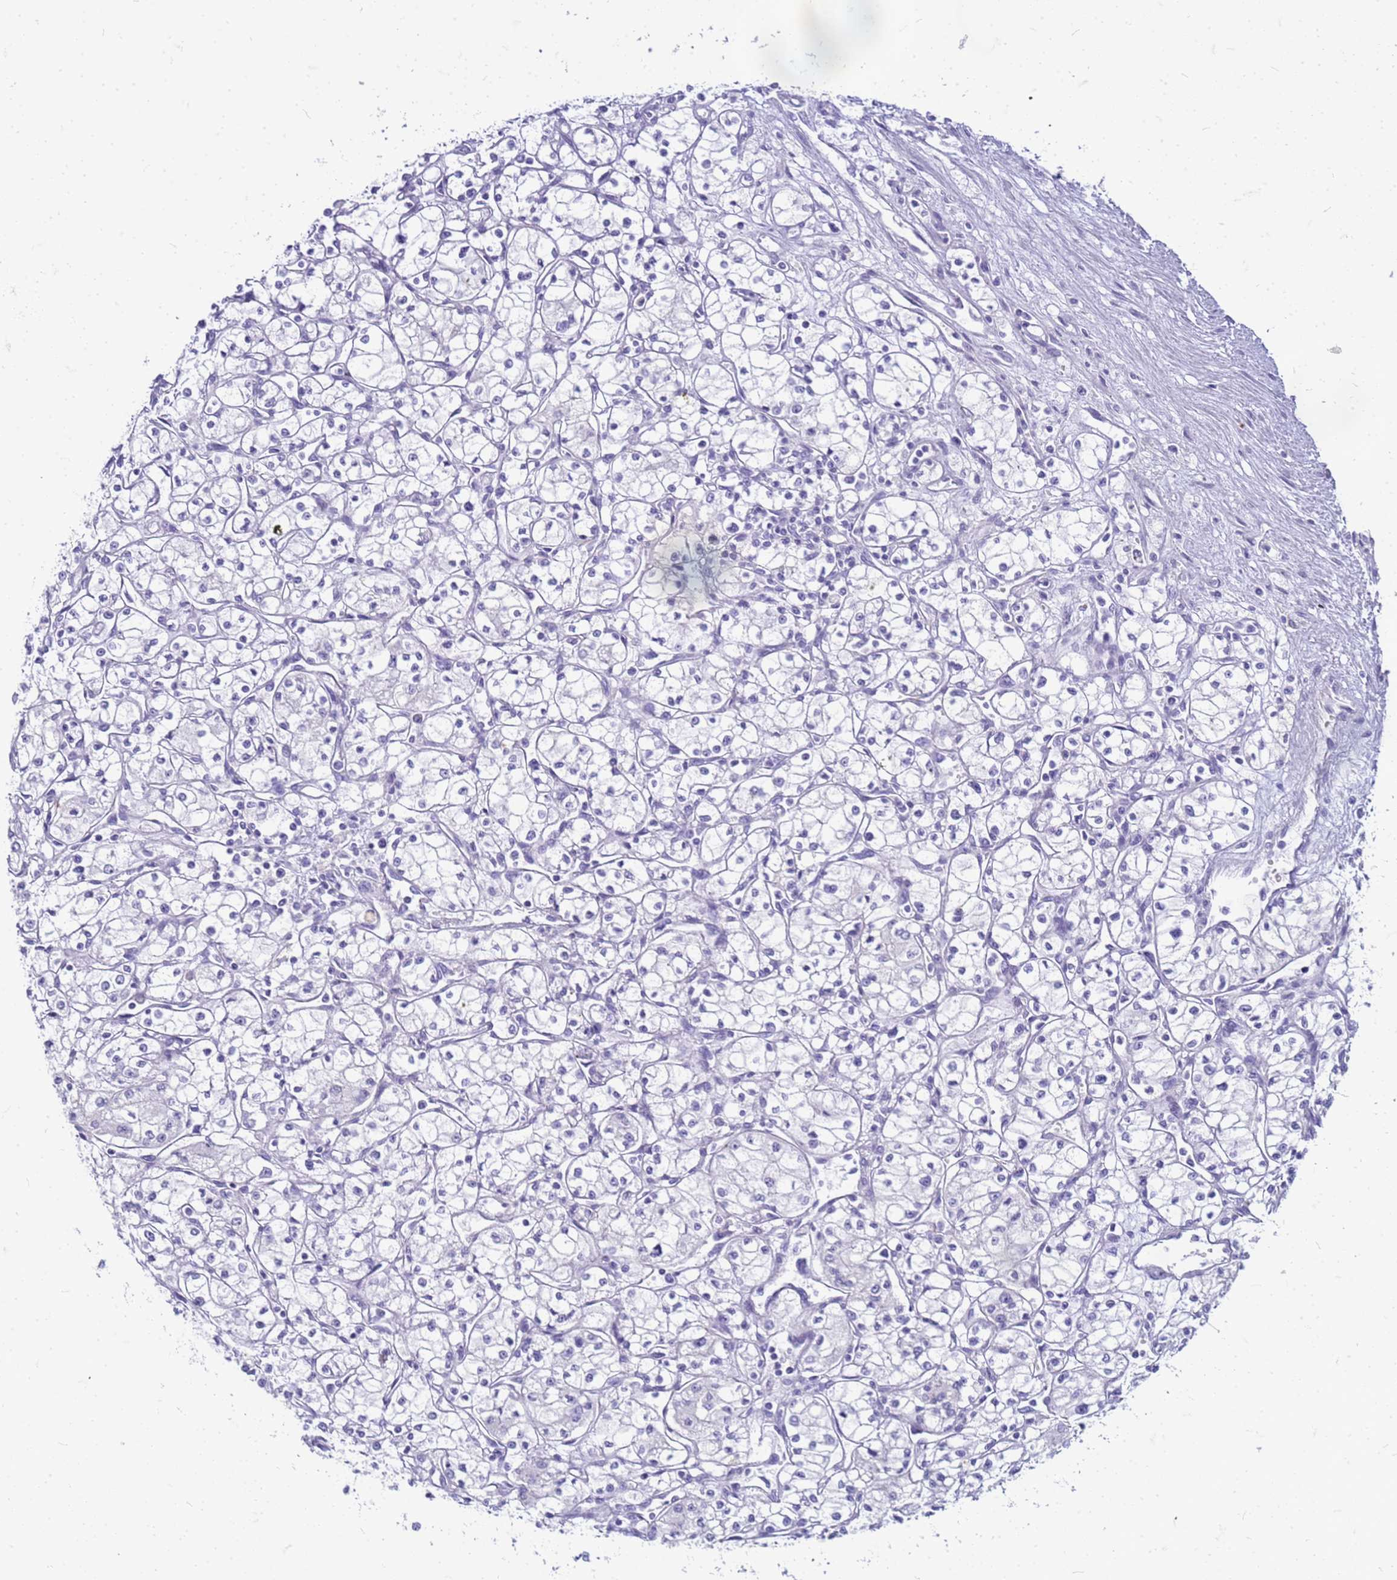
{"staining": {"intensity": "negative", "quantity": "none", "location": "none"}, "tissue": "renal cancer", "cell_type": "Tumor cells", "image_type": "cancer", "snomed": [{"axis": "morphology", "description": "Adenocarcinoma, NOS"}, {"axis": "topography", "description": "Kidney"}], "caption": "DAB immunohistochemical staining of renal adenocarcinoma reveals no significant staining in tumor cells.", "gene": "CFAP100", "patient": {"sex": "male", "age": 59}}